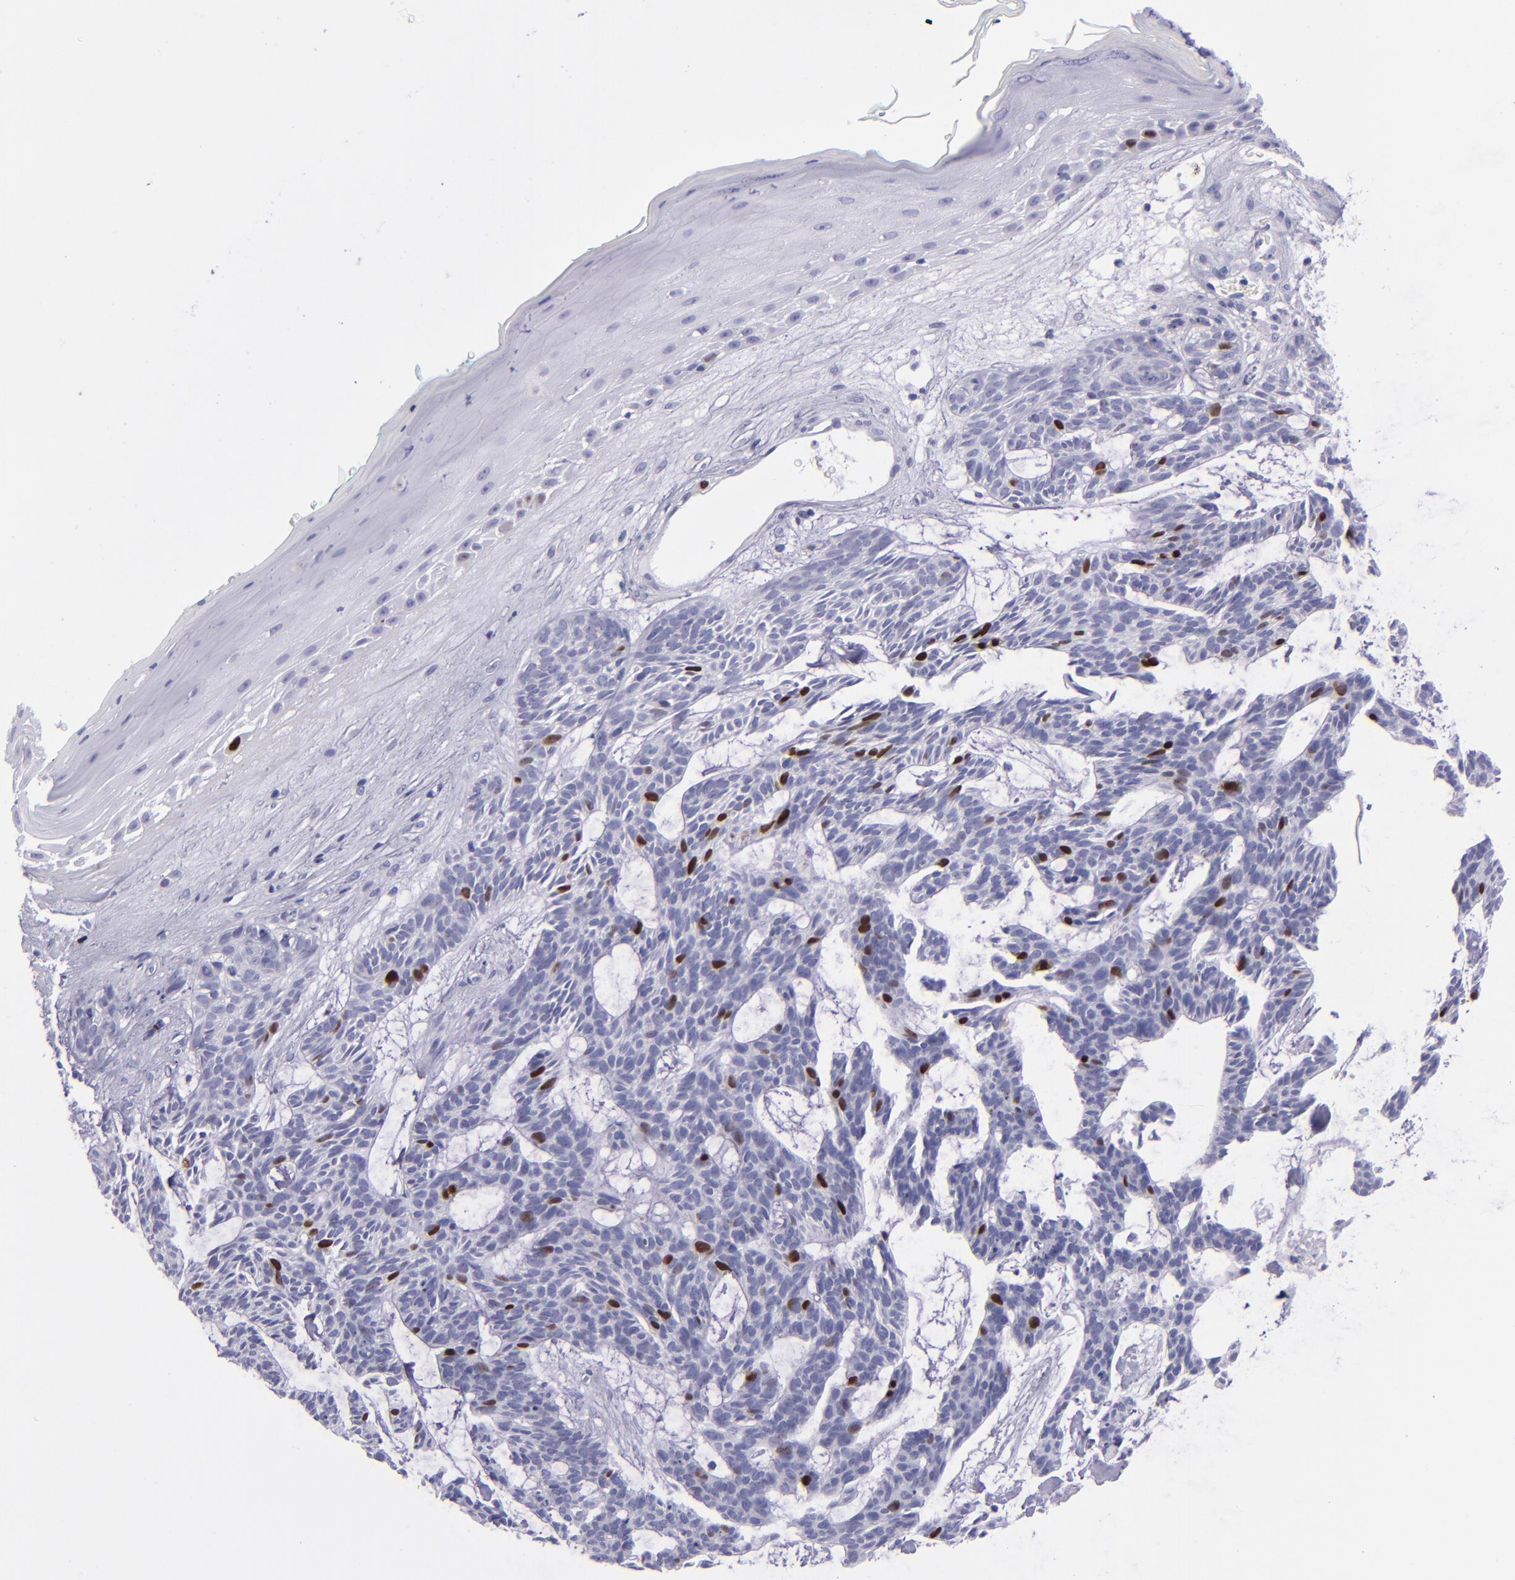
{"staining": {"intensity": "strong", "quantity": "<25%", "location": "nuclear"}, "tissue": "skin cancer", "cell_type": "Tumor cells", "image_type": "cancer", "snomed": [{"axis": "morphology", "description": "Basal cell carcinoma"}, {"axis": "topography", "description": "Skin"}], "caption": "Immunohistochemistry (IHC) image of neoplastic tissue: human skin cancer (basal cell carcinoma) stained using immunohistochemistry exhibits medium levels of strong protein expression localized specifically in the nuclear of tumor cells, appearing as a nuclear brown color.", "gene": "TOP2A", "patient": {"sex": "male", "age": 75}}